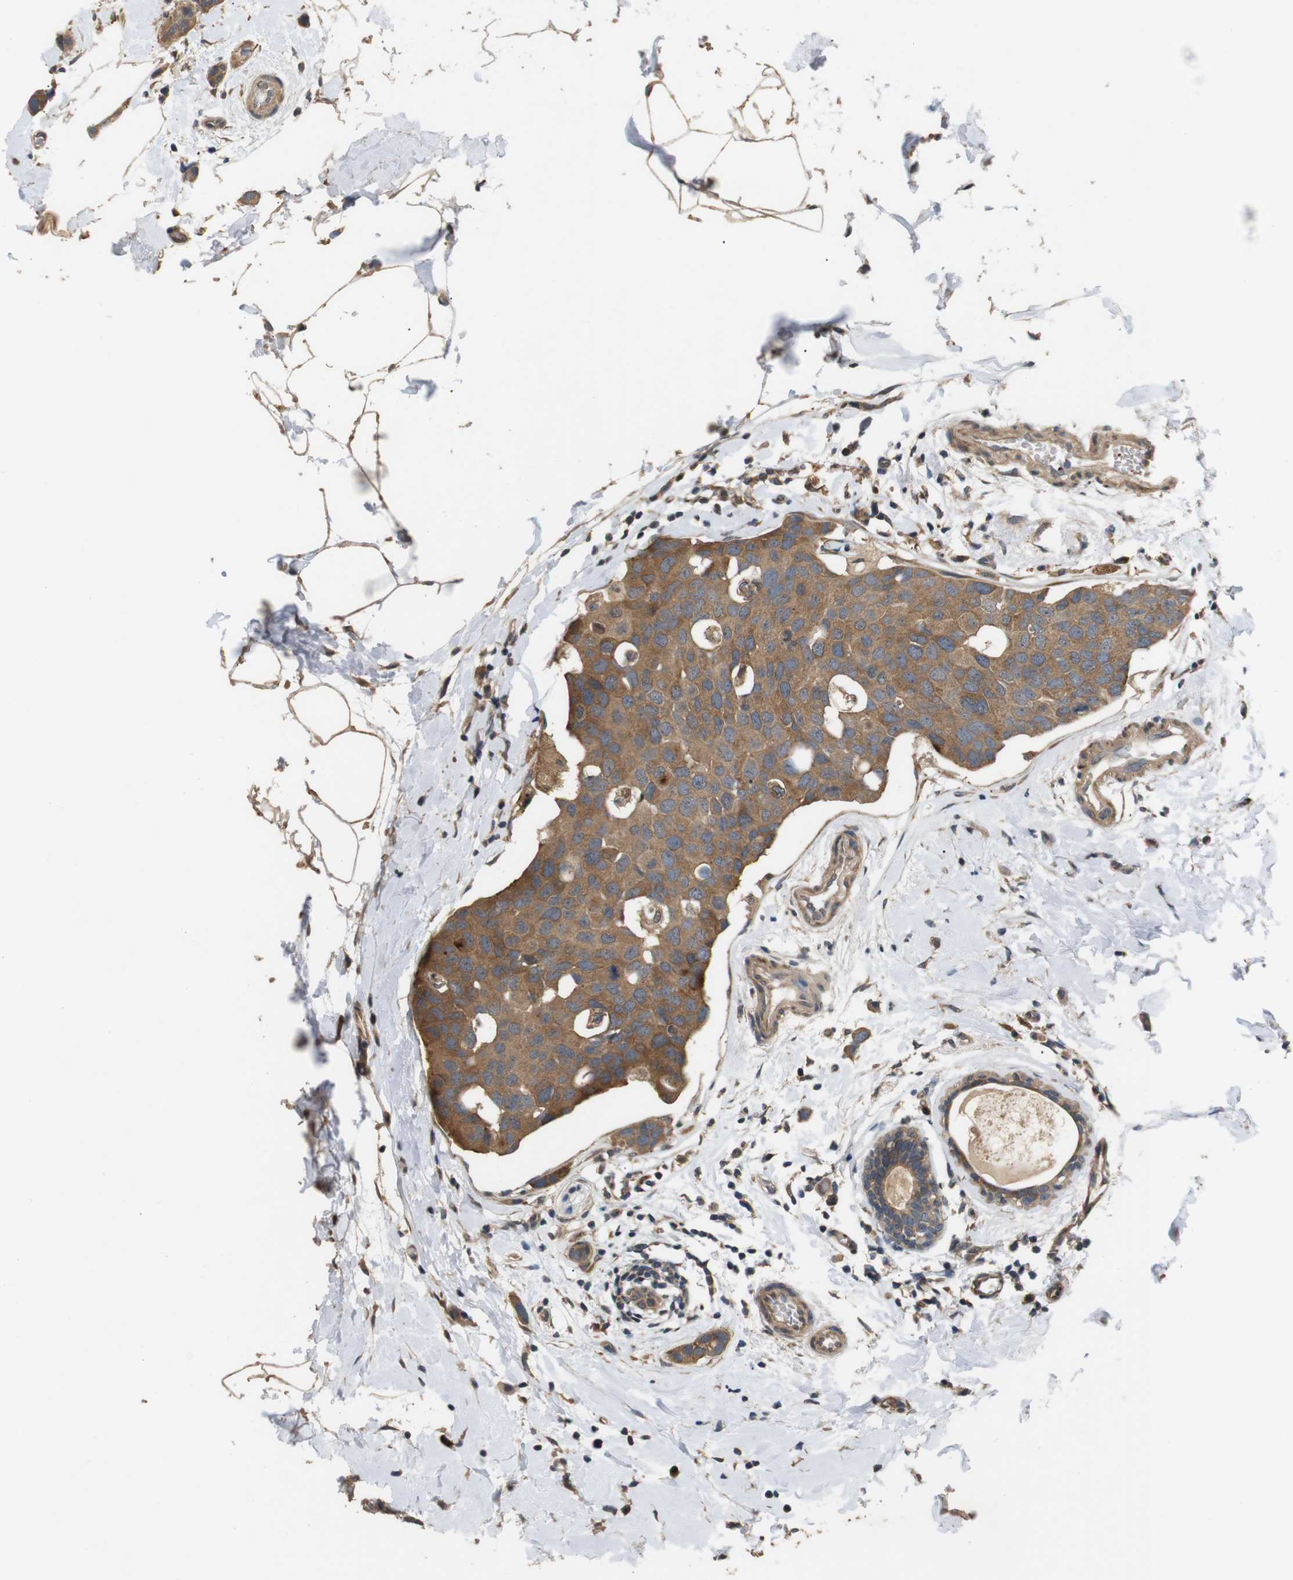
{"staining": {"intensity": "moderate", "quantity": ">75%", "location": "cytoplasmic/membranous"}, "tissue": "breast cancer", "cell_type": "Tumor cells", "image_type": "cancer", "snomed": [{"axis": "morphology", "description": "Normal tissue, NOS"}, {"axis": "morphology", "description": "Duct carcinoma"}, {"axis": "topography", "description": "Breast"}], "caption": "Immunohistochemistry (IHC) (DAB (3,3'-diaminobenzidine)) staining of human invasive ductal carcinoma (breast) displays moderate cytoplasmic/membranous protein staining in about >75% of tumor cells.", "gene": "EPHB2", "patient": {"sex": "female", "age": 50}}